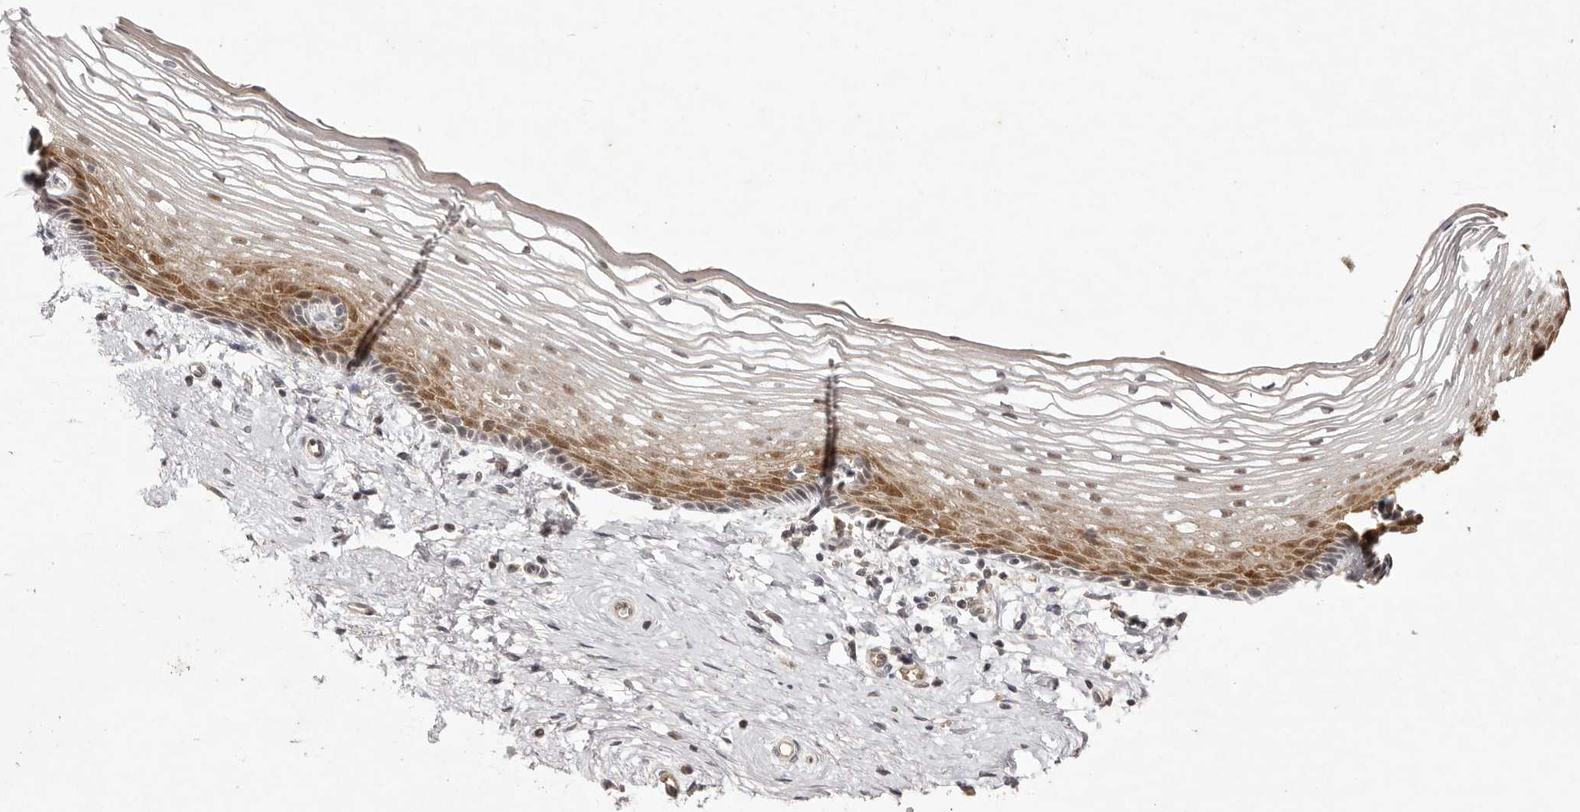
{"staining": {"intensity": "moderate", "quantity": ">75%", "location": "cytoplasmic/membranous,nuclear"}, "tissue": "vagina", "cell_type": "Squamous epithelial cells", "image_type": "normal", "snomed": [{"axis": "morphology", "description": "Normal tissue, NOS"}, {"axis": "topography", "description": "Vagina"}], "caption": "Approximately >75% of squamous epithelial cells in normal human vagina reveal moderate cytoplasmic/membranous,nuclear protein expression as visualized by brown immunohistochemical staining.", "gene": "BUD31", "patient": {"sex": "female", "age": 46}}